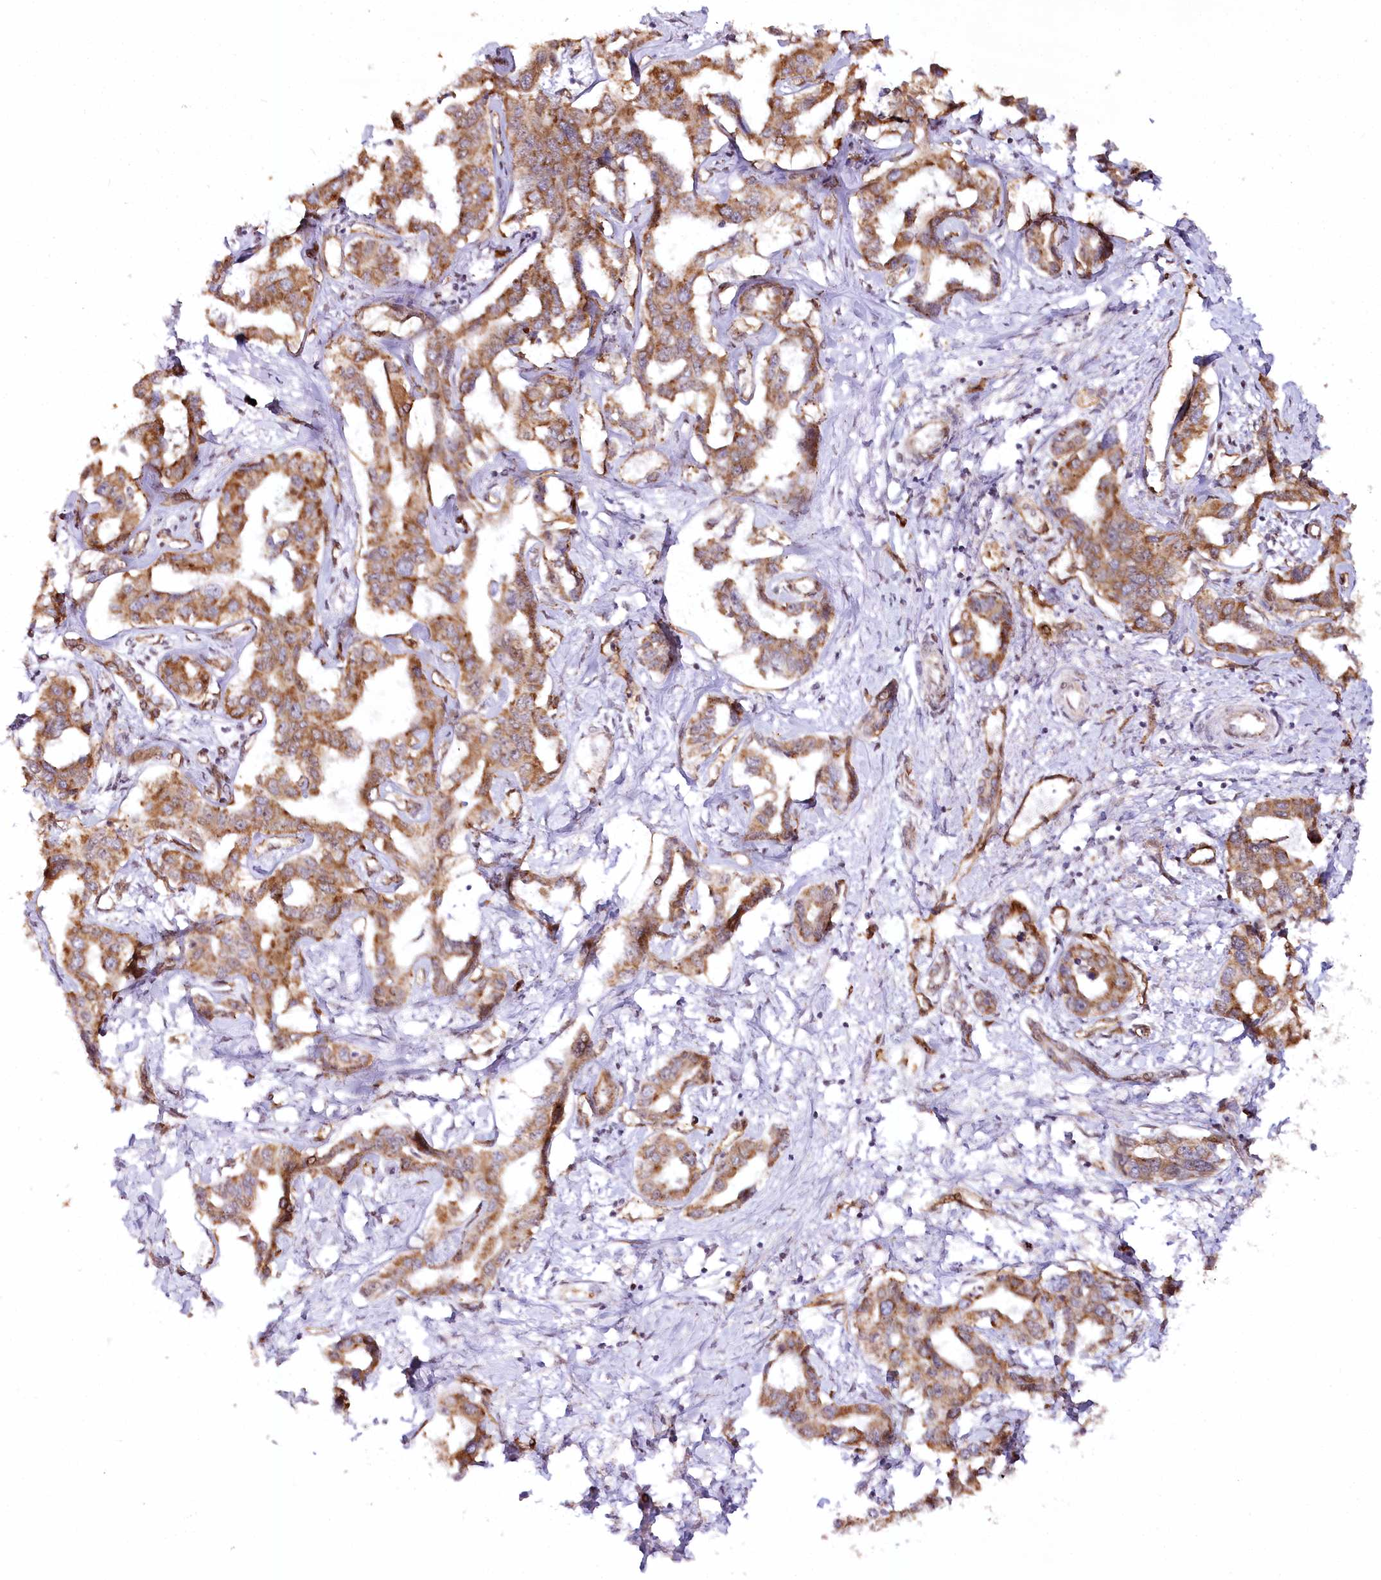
{"staining": {"intensity": "moderate", "quantity": ">75%", "location": "cytoplasmic/membranous"}, "tissue": "liver cancer", "cell_type": "Tumor cells", "image_type": "cancer", "snomed": [{"axis": "morphology", "description": "Cholangiocarcinoma"}, {"axis": "topography", "description": "Liver"}], "caption": "Immunohistochemistry (IHC) histopathology image of neoplastic tissue: human cholangiocarcinoma (liver) stained using immunohistochemistry (IHC) exhibits medium levels of moderate protein expression localized specifically in the cytoplasmic/membranous of tumor cells, appearing as a cytoplasmic/membranous brown color.", "gene": "COPG1", "patient": {"sex": "male", "age": 59}}